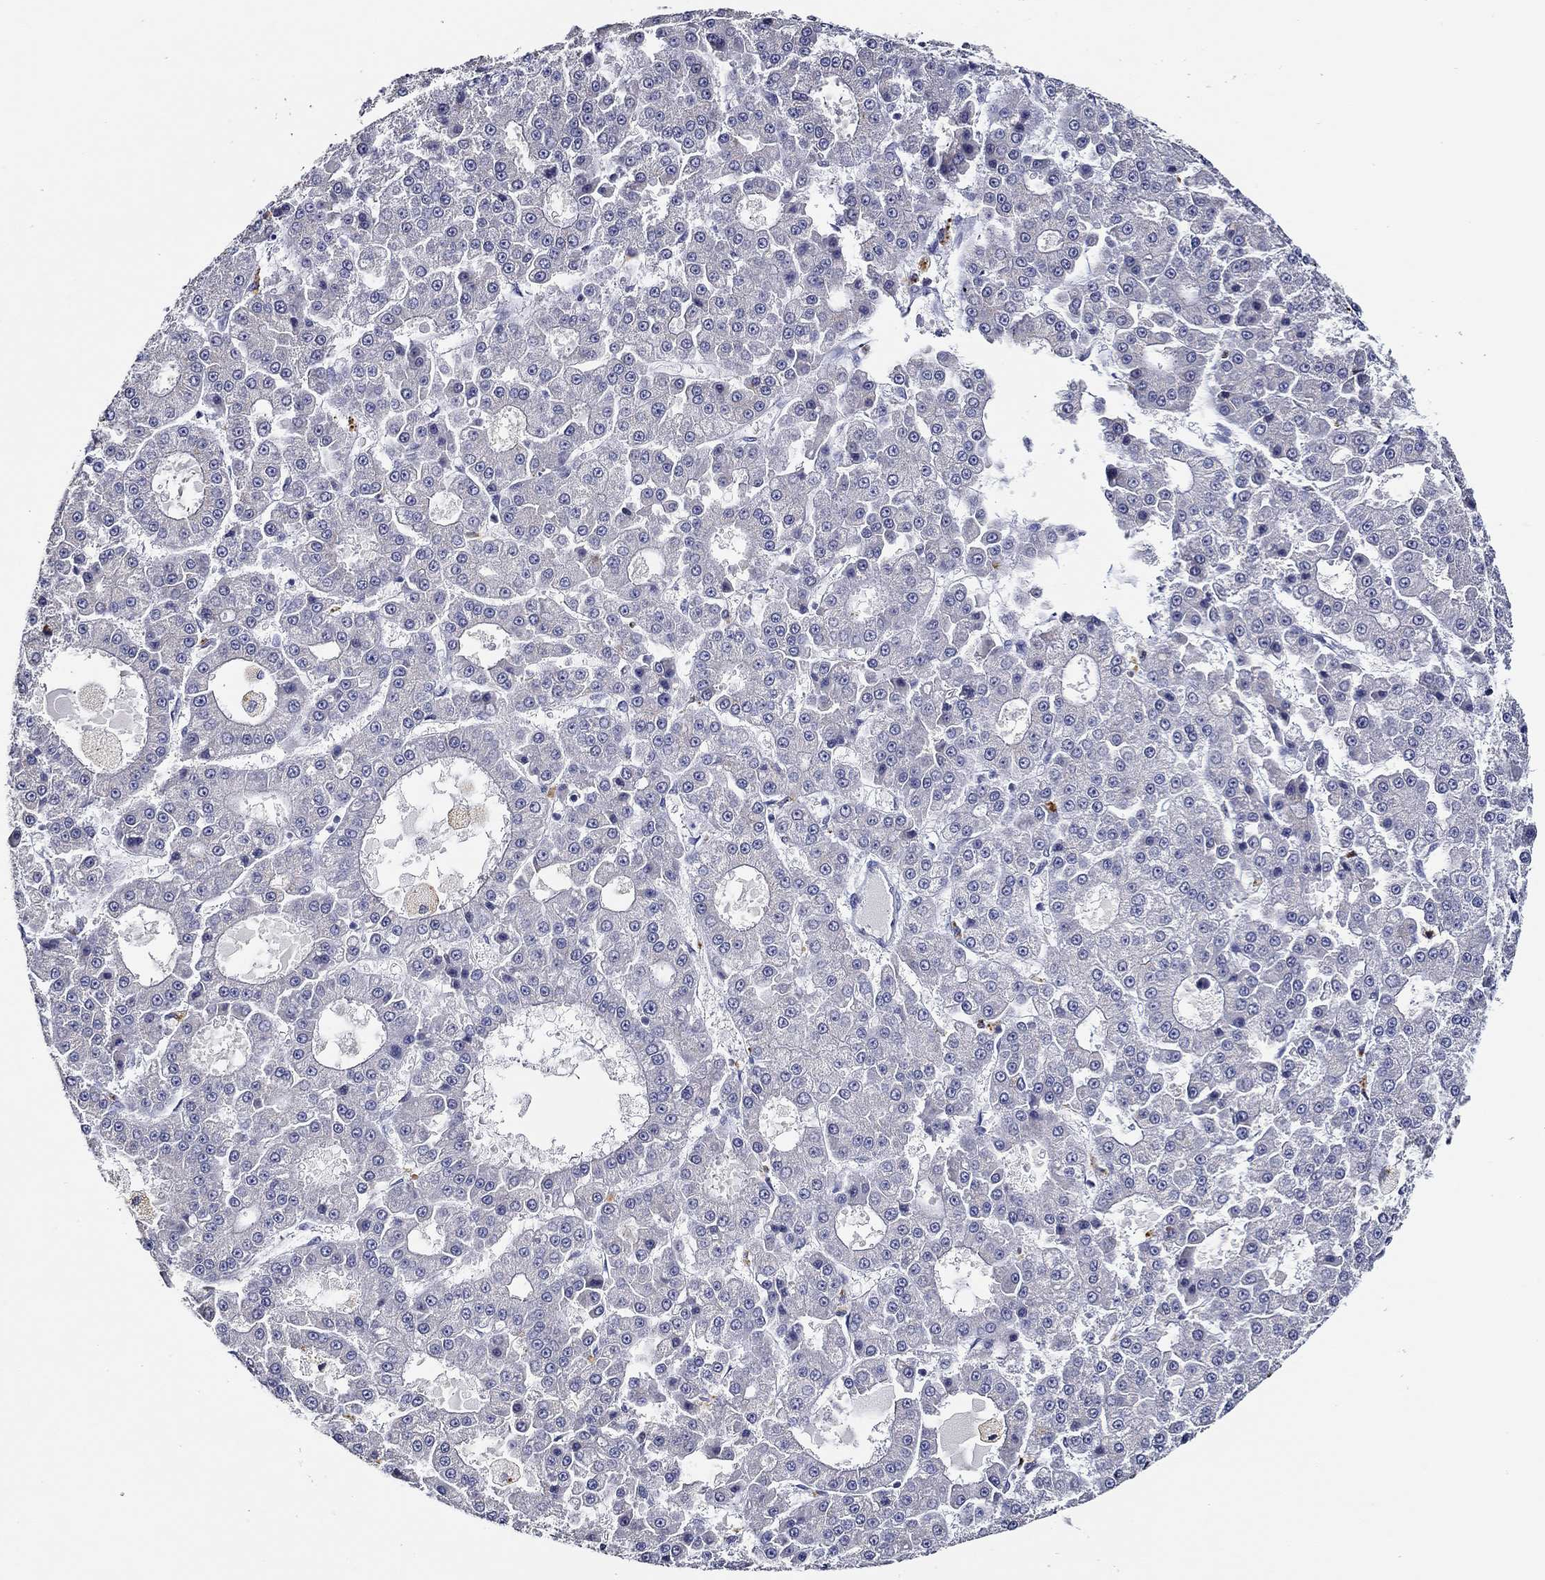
{"staining": {"intensity": "negative", "quantity": "none", "location": "none"}, "tissue": "liver cancer", "cell_type": "Tumor cells", "image_type": "cancer", "snomed": [{"axis": "morphology", "description": "Carcinoma, Hepatocellular, NOS"}, {"axis": "topography", "description": "Liver"}], "caption": "Hepatocellular carcinoma (liver) was stained to show a protein in brown. There is no significant staining in tumor cells.", "gene": "GATA2", "patient": {"sex": "male", "age": 70}}